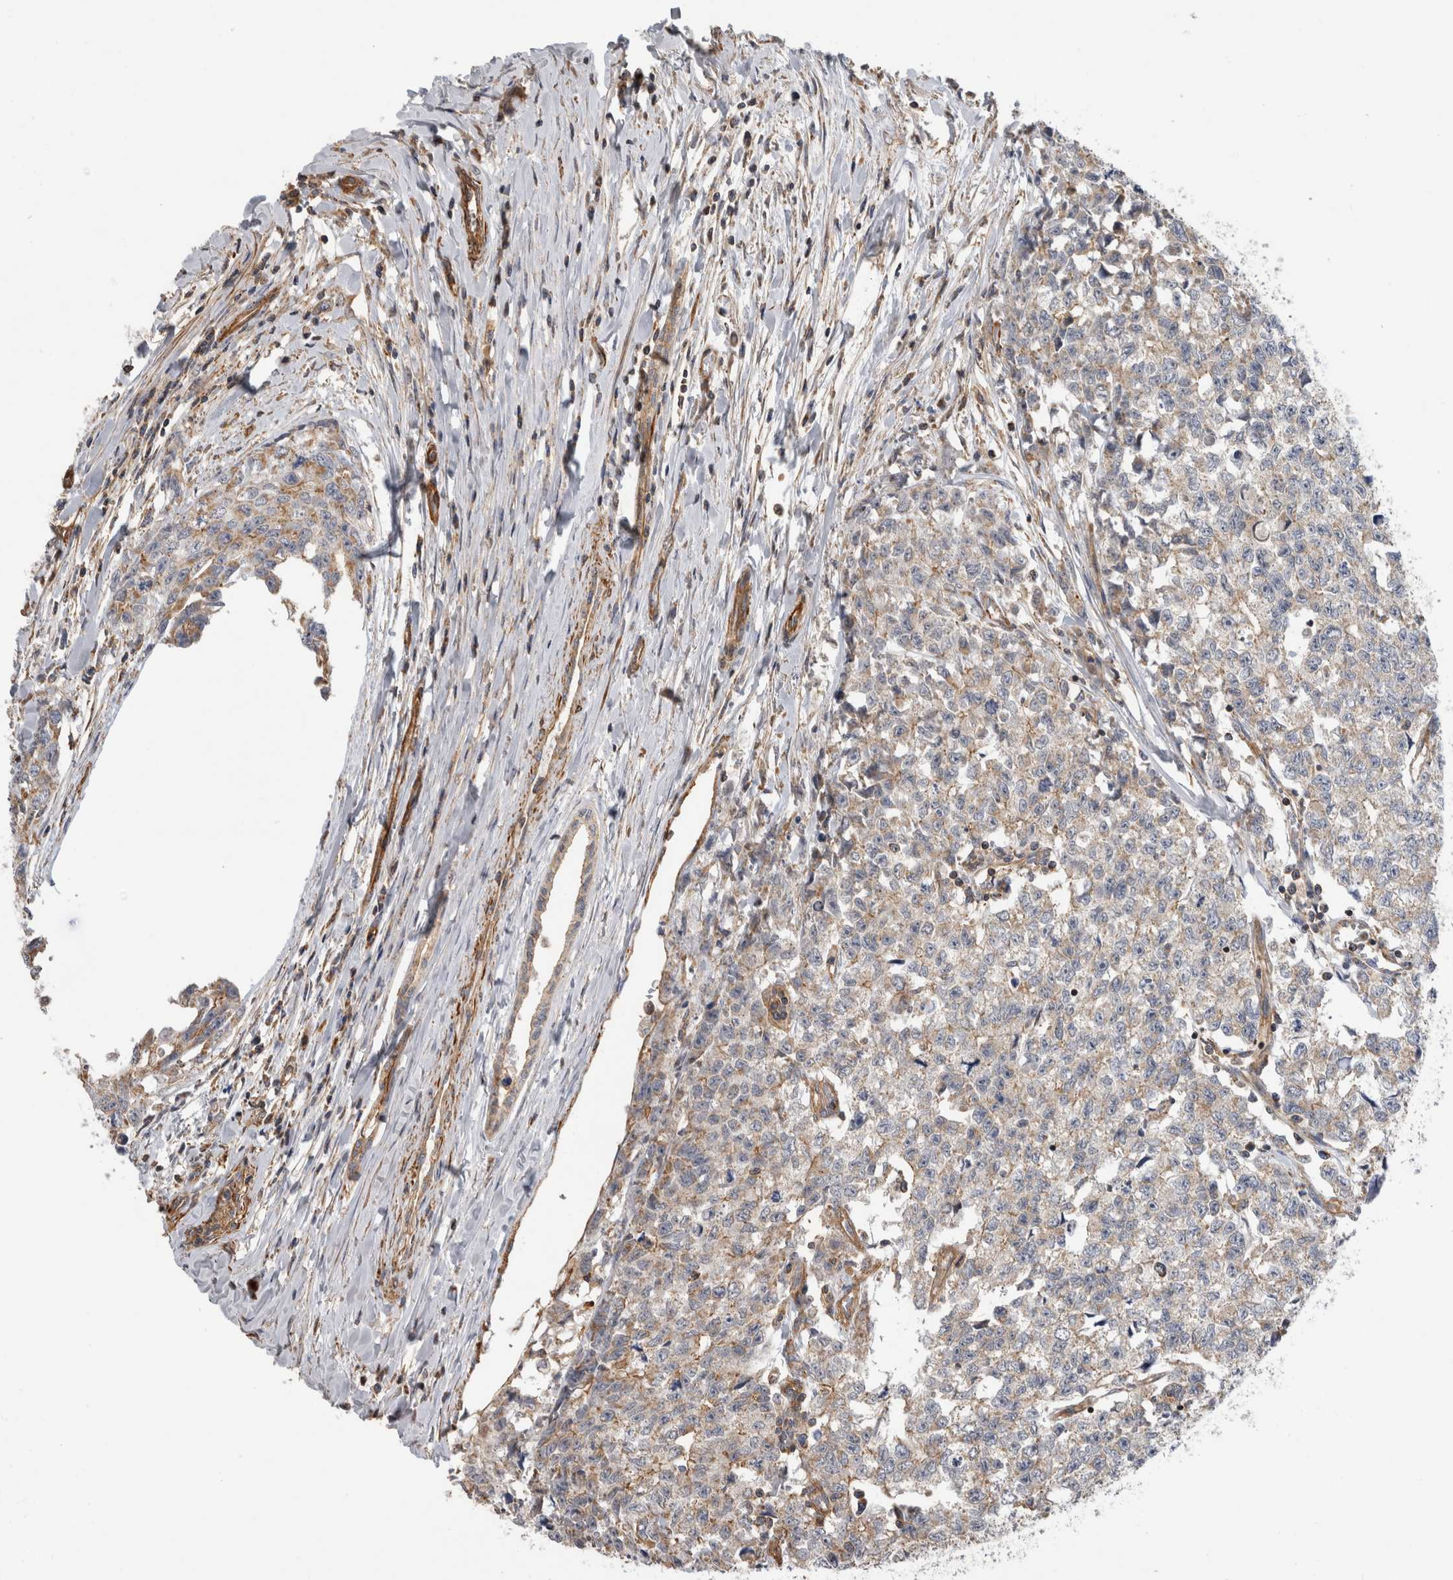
{"staining": {"intensity": "weak", "quantity": "25%-75%", "location": "cytoplasmic/membranous"}, "tissue": "testis cancer", "cell_type": "Tumor cells", "image_type": "cancer", "snomed": [{"axis": "morphology", "description": "Carcinoma, Embryonal, NOS"}, {"axis": "topography", "description": "Testis"}], "caption": "Immunohistochemistry (IHC) histopathology image of testis cancer stained for a protein (brown), which displays low levels of weak cytoplasmic/membranous positivity in approximately 25%-75% of tumor cells.", "gene": "SFXN2", "patient": {"sex": "male", "age": 28}}